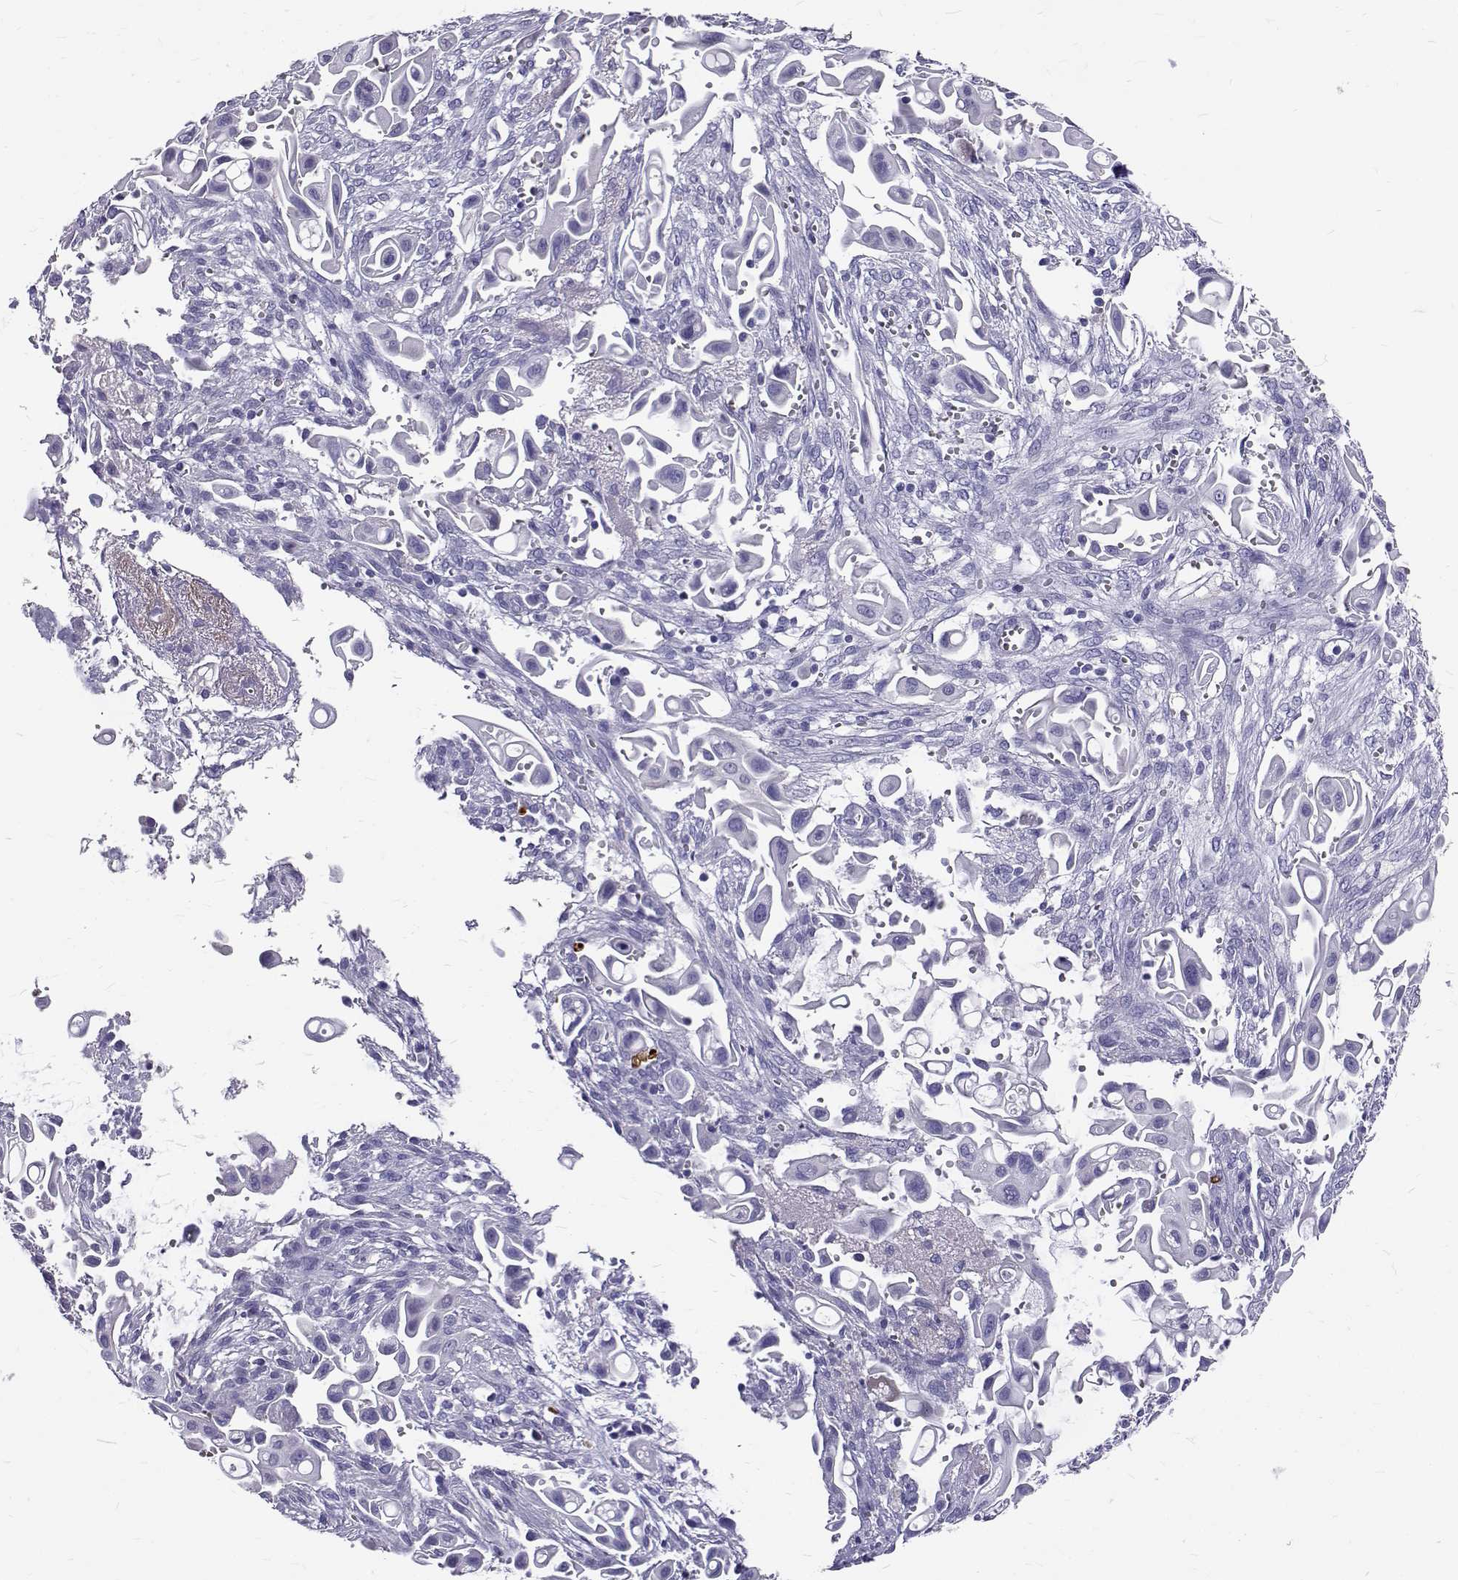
{"staining": {"intensity": "negative", "quantity": "none", "location": "none"}, "tissue": "pancreatic cancer", "cell_type": "Tumor cells", "image_type": "cancer", "snomed": [{"axis": "morphology", "description": "Adenocarcinoma, NOS"}, {"axis": "topography", "description": "Pancreas"}], "caption": "A histopathology image of human pancreatic cancer (adenocarcinoma) is negative for staining in tumor cells.", "gene": "IGSF1", "patient": {"sex": "male", "age": 50}}